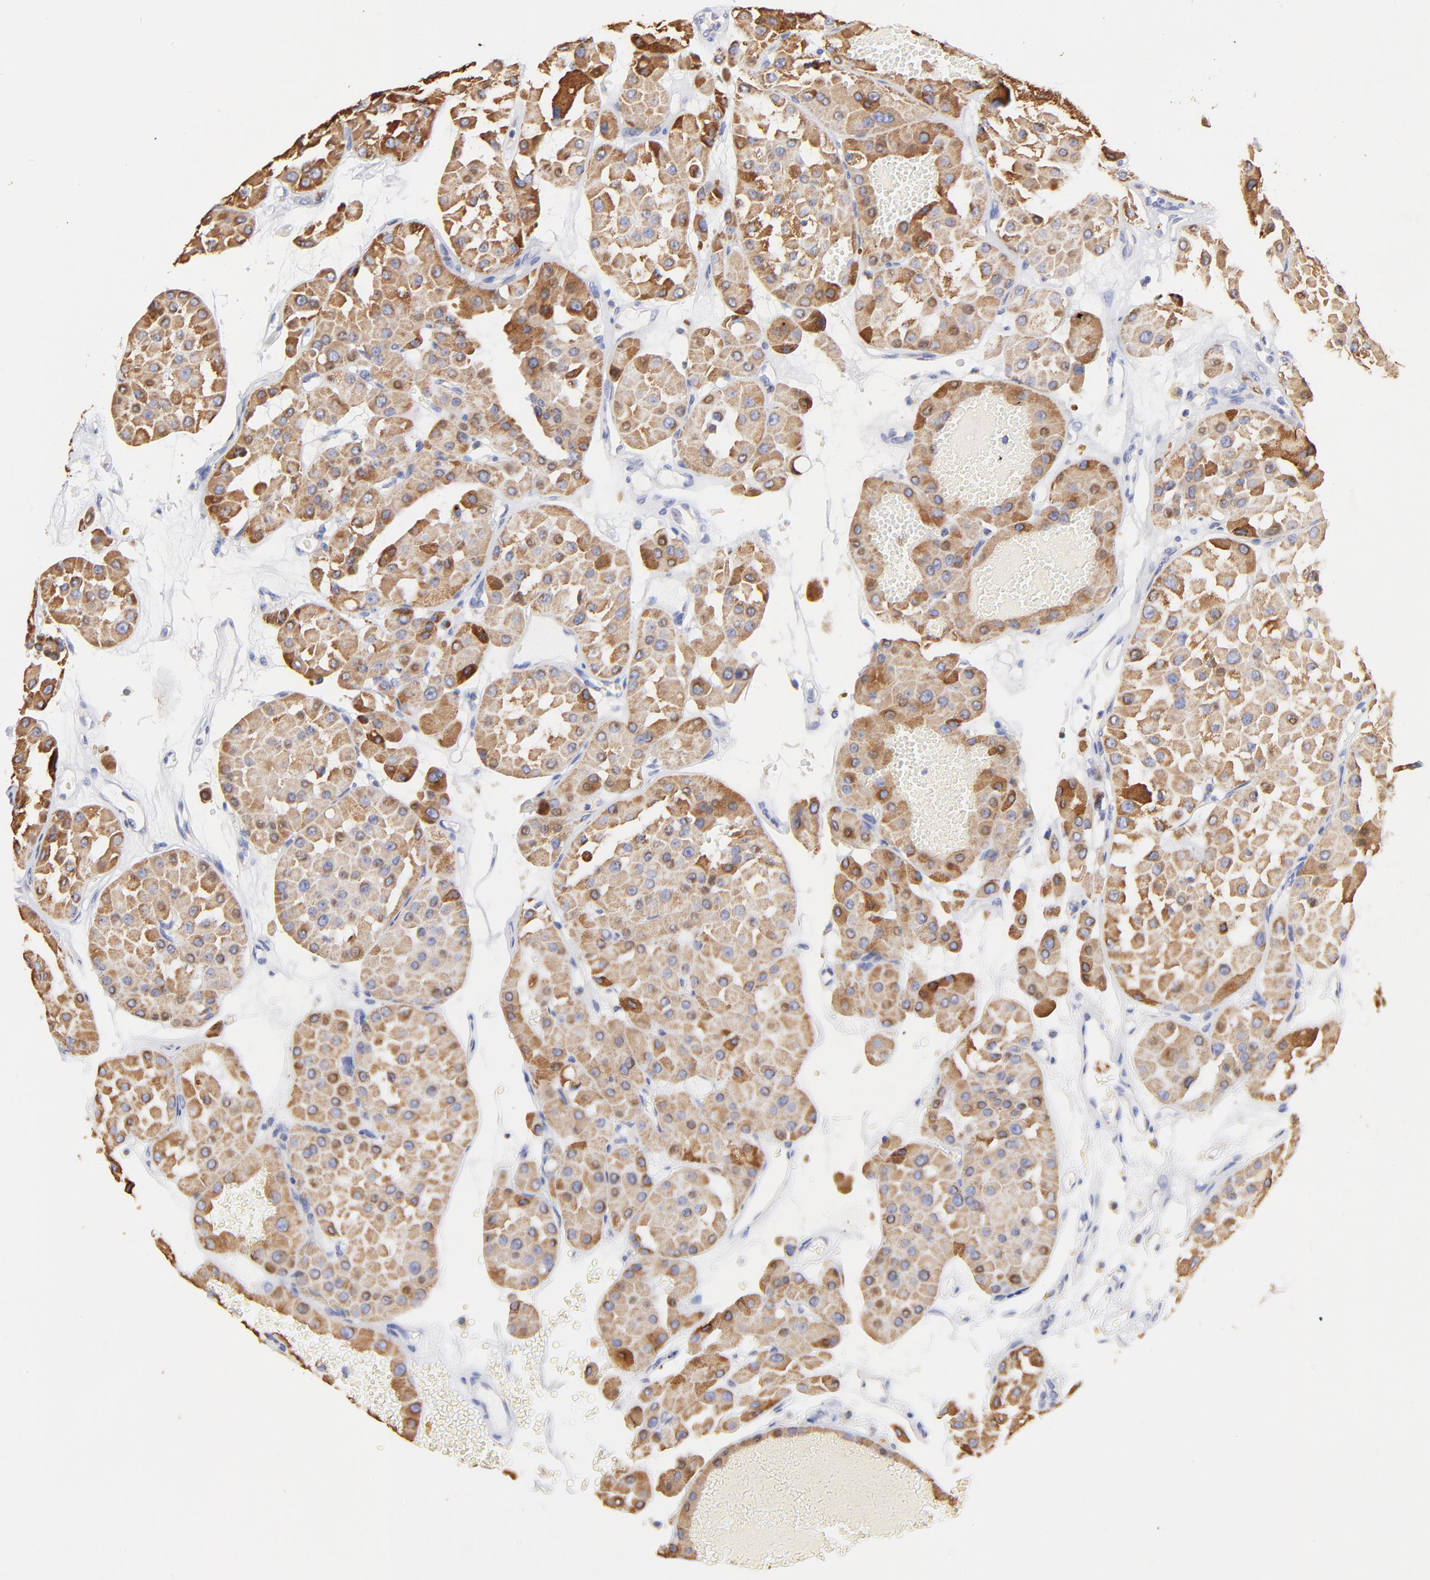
{"staining": {"intensity": "moderate", "quantity": ">75%", "location": "cytoplasmic/membranous"}, "tissue": "renal cancer", "cell_type": "Tumor cells", "image_type": "cancer", "snomed": [{"axis": "morphology", "description": "Adenocarcinoma, uncertain malignant potential"}, {"axis": "topography", "description": "Kidney"}], "caption": "Human adenocarcinoma,  uncertain malignant potential (renal) stained for a protein (brown) demonstrates moderate cytoplasmic/membranous positive positivity in about >75% of tumor cells.", "gene": "COX4I1", "patient": {"sex": "male", "age": 63}}